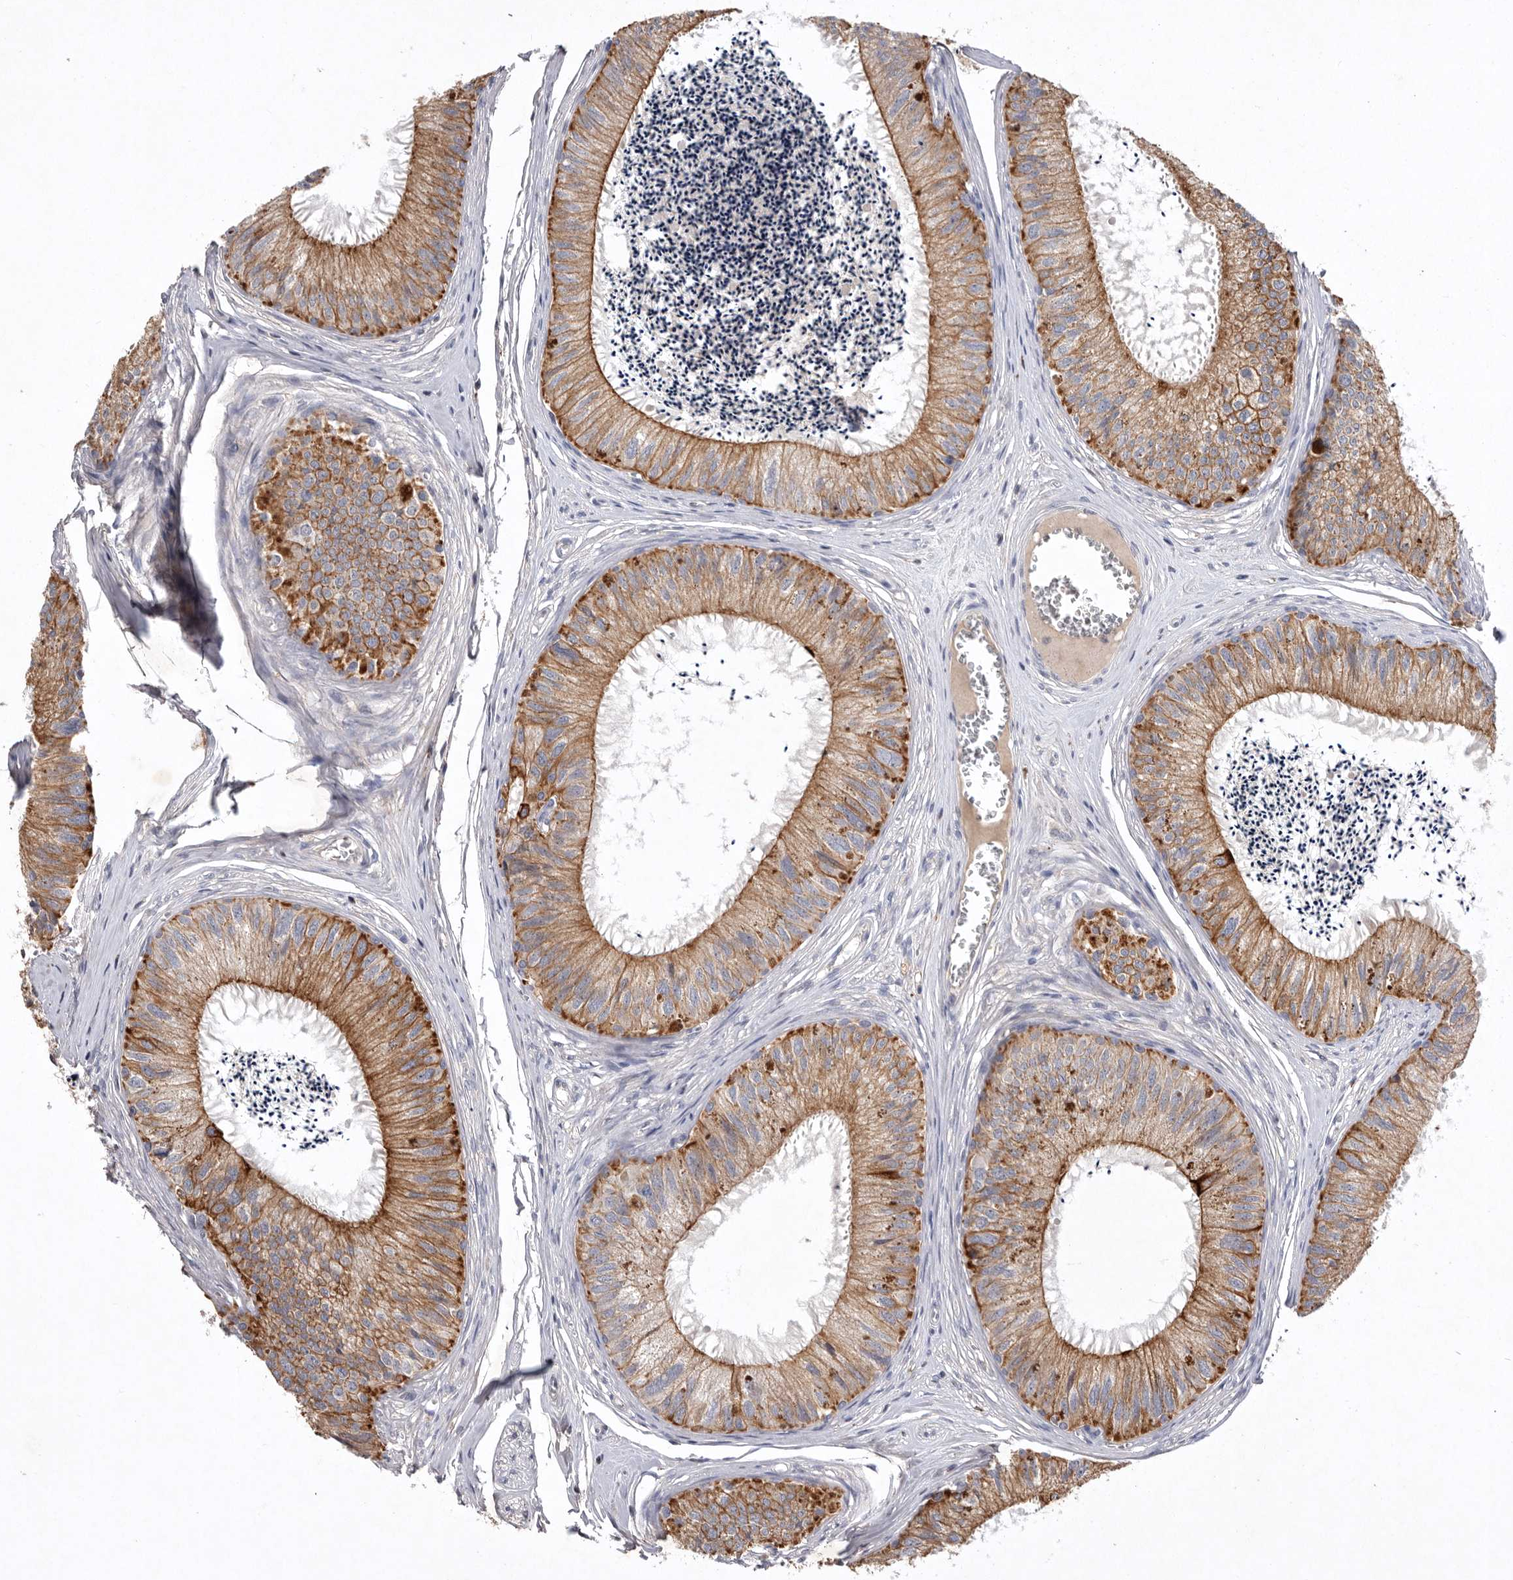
{"staining": {"intensity": "strong", "quantity": ">75%", "location": "cytoplasmic/membranous"}, "tissue": "epididymis", "cell_type": "Glandular cells", "image_type": "normal", "snomed": [{"axis": "morphology", "description": "Normal tissue, NOS"}, {"axis": "topography", "description": "Epididymis"}], "caption": "Immunohistochemistry (IHC) histopathology image of unremarkable epididymis: epididymis stained using immunohistochemistry shows high levels of strong protein expression localized specifically in the cytoplasmic/membranous of glandular cells, appearing as a cytoplasmic/membranous brown color.", "gene": "TNFSF14", "patient": {"sex": "male", "age": 79}}